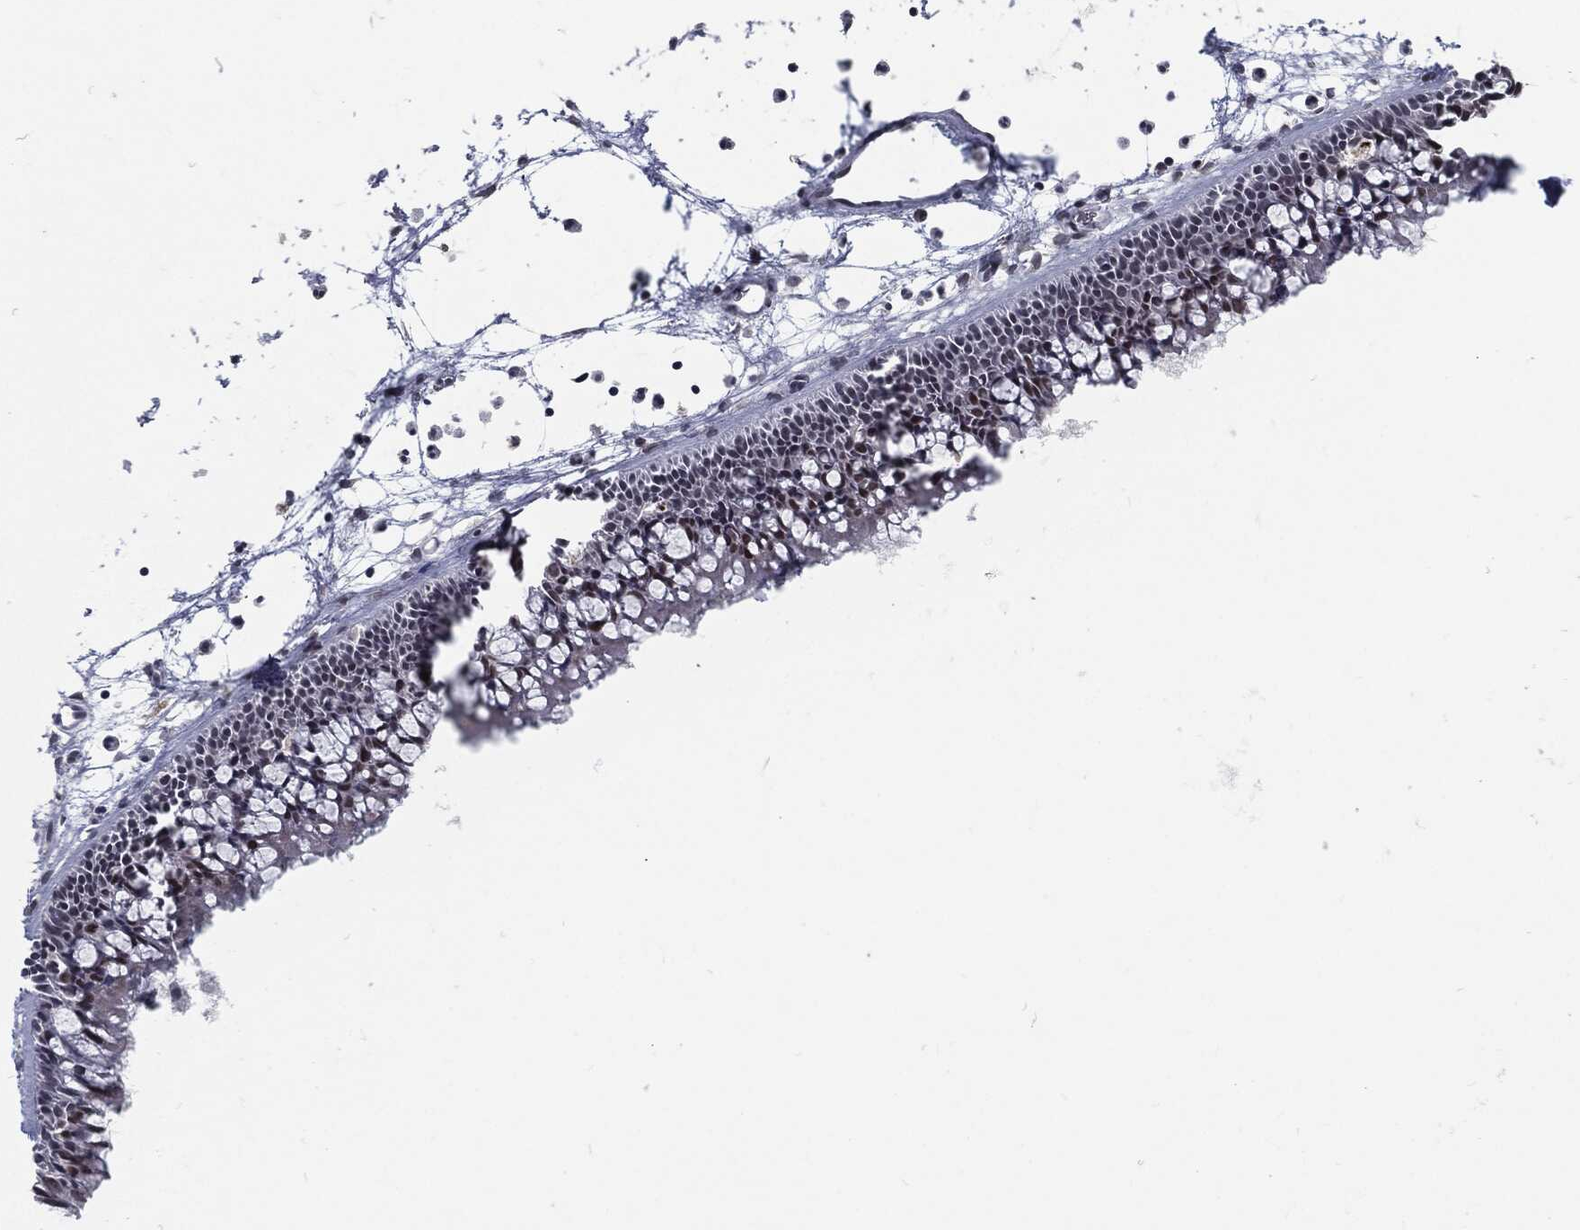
{"staining": {"intensity": "strong", "quantity": "25%-75%", "location": "nuclear"}, "tissue": "nasopharynx", "cell_type": "Respiratory epithelial cells", "image_type": "normal", "snomed": [{"axis": "morphology", "description": "Normal tissue, NOS"}, {"axis": "topography", "description": "Nasopharynx"}], "caption": "Benign nasopharynx was stained to show a protein in brown. There is high levels of strong nuclear staining in approximately 25%-75% of respiratory epithelial cells. (IHC, brightfield microscopy, high magnification).", "gene": "ANXA1", "patient": {"sex": "male", "age": 58}}